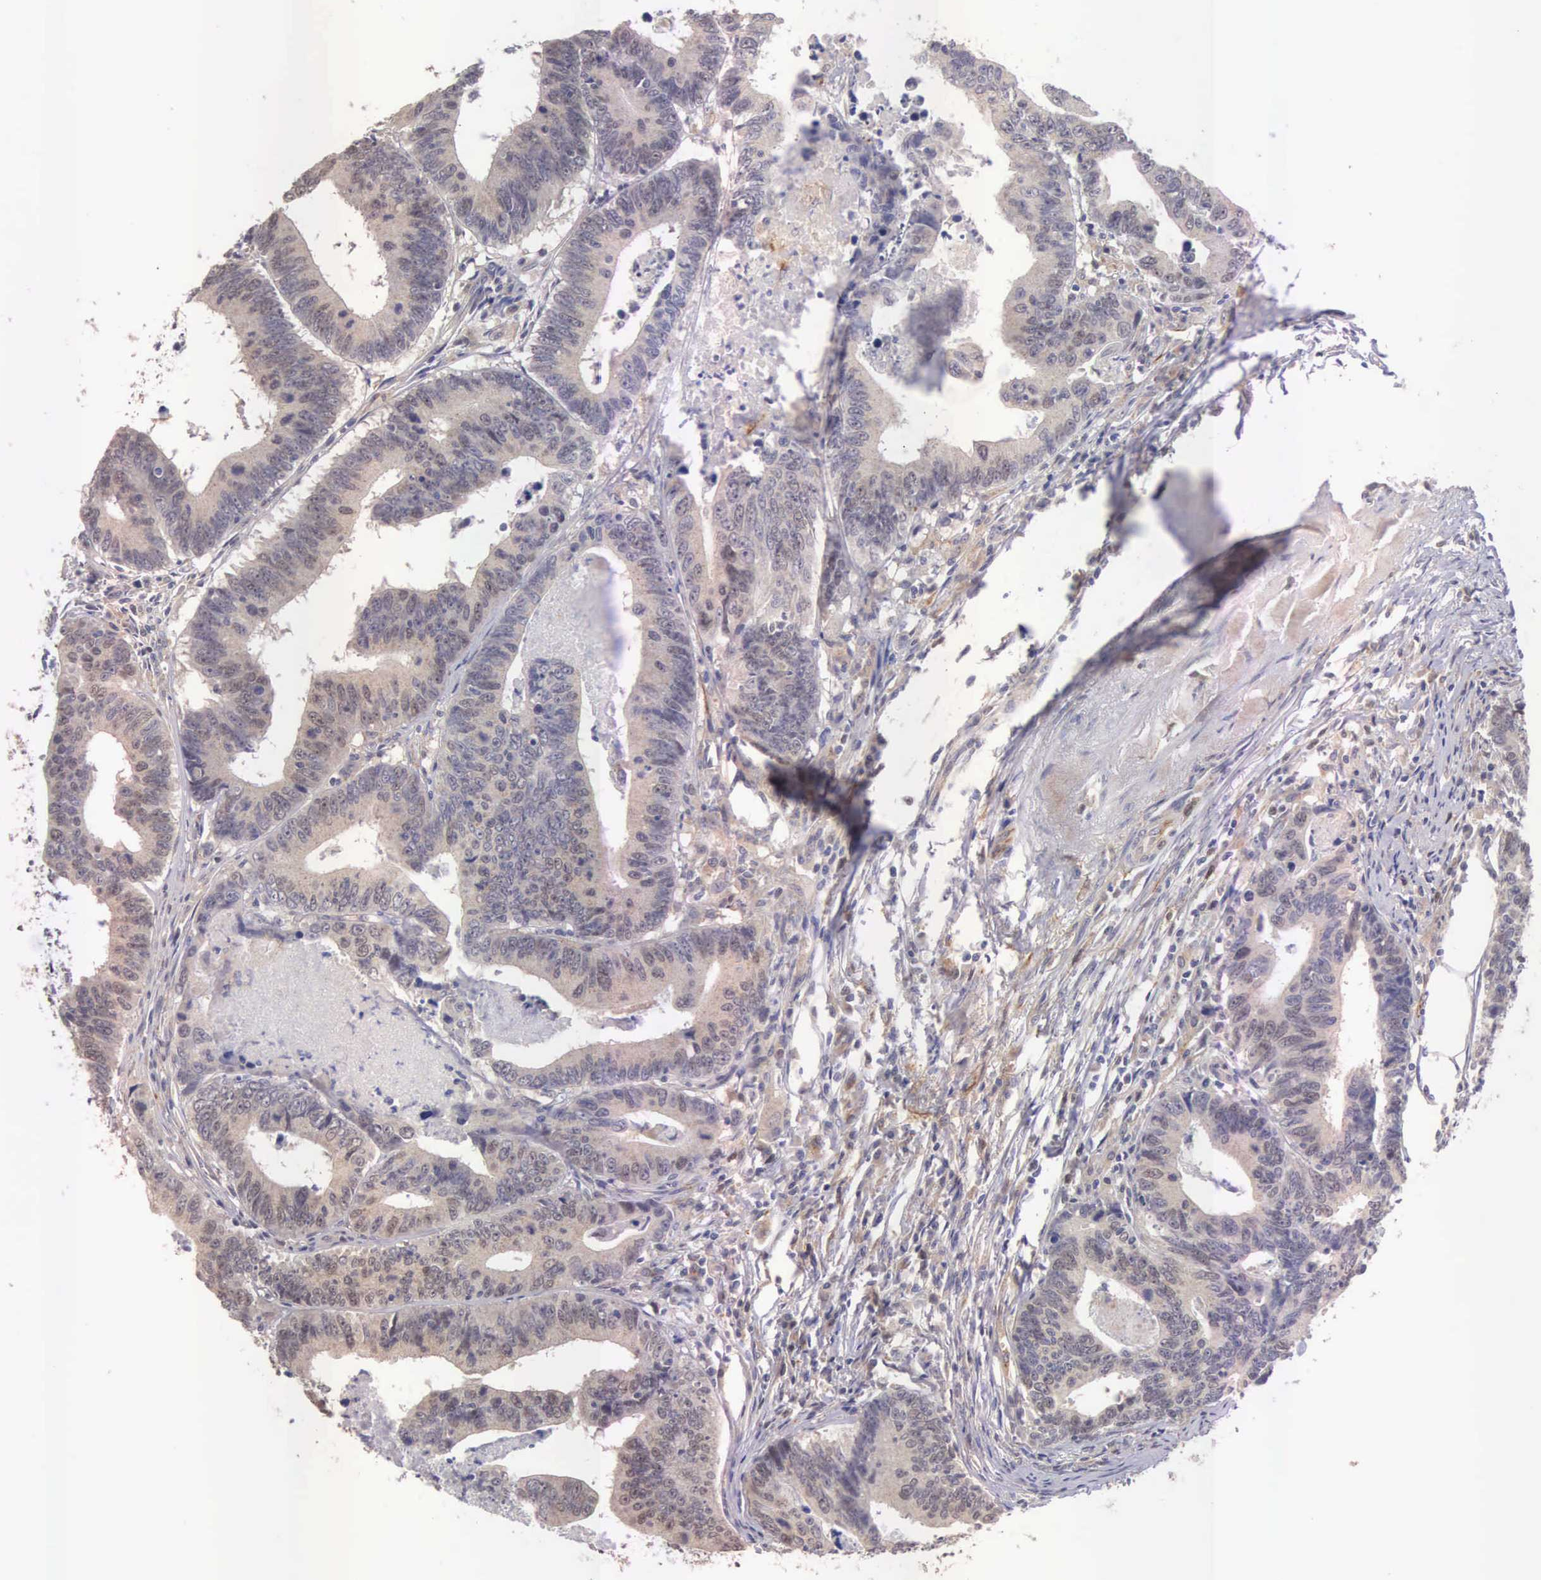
{"staining": {"intensity": "weak", "quantity": ">75%", "location": "cytoplasmic/membranous"}, "tissue": "colorectal cancer", "cell_type": "Tumor cells", "image_type": "cancer", "snomed": [{"axis": "morphology", "description": "Adenocarcinoma, NOS"}, {"axis": "topography", "description": "Colon"}], "caption": "This is a micrograph of IHC staining of colorectal cancer (adenocarcinoma), which shows weak positivity in the cytoplasmic/membranous of tumor cells.", "gene": "CDC45", "patient": {"sex": "female", "age": 78}}